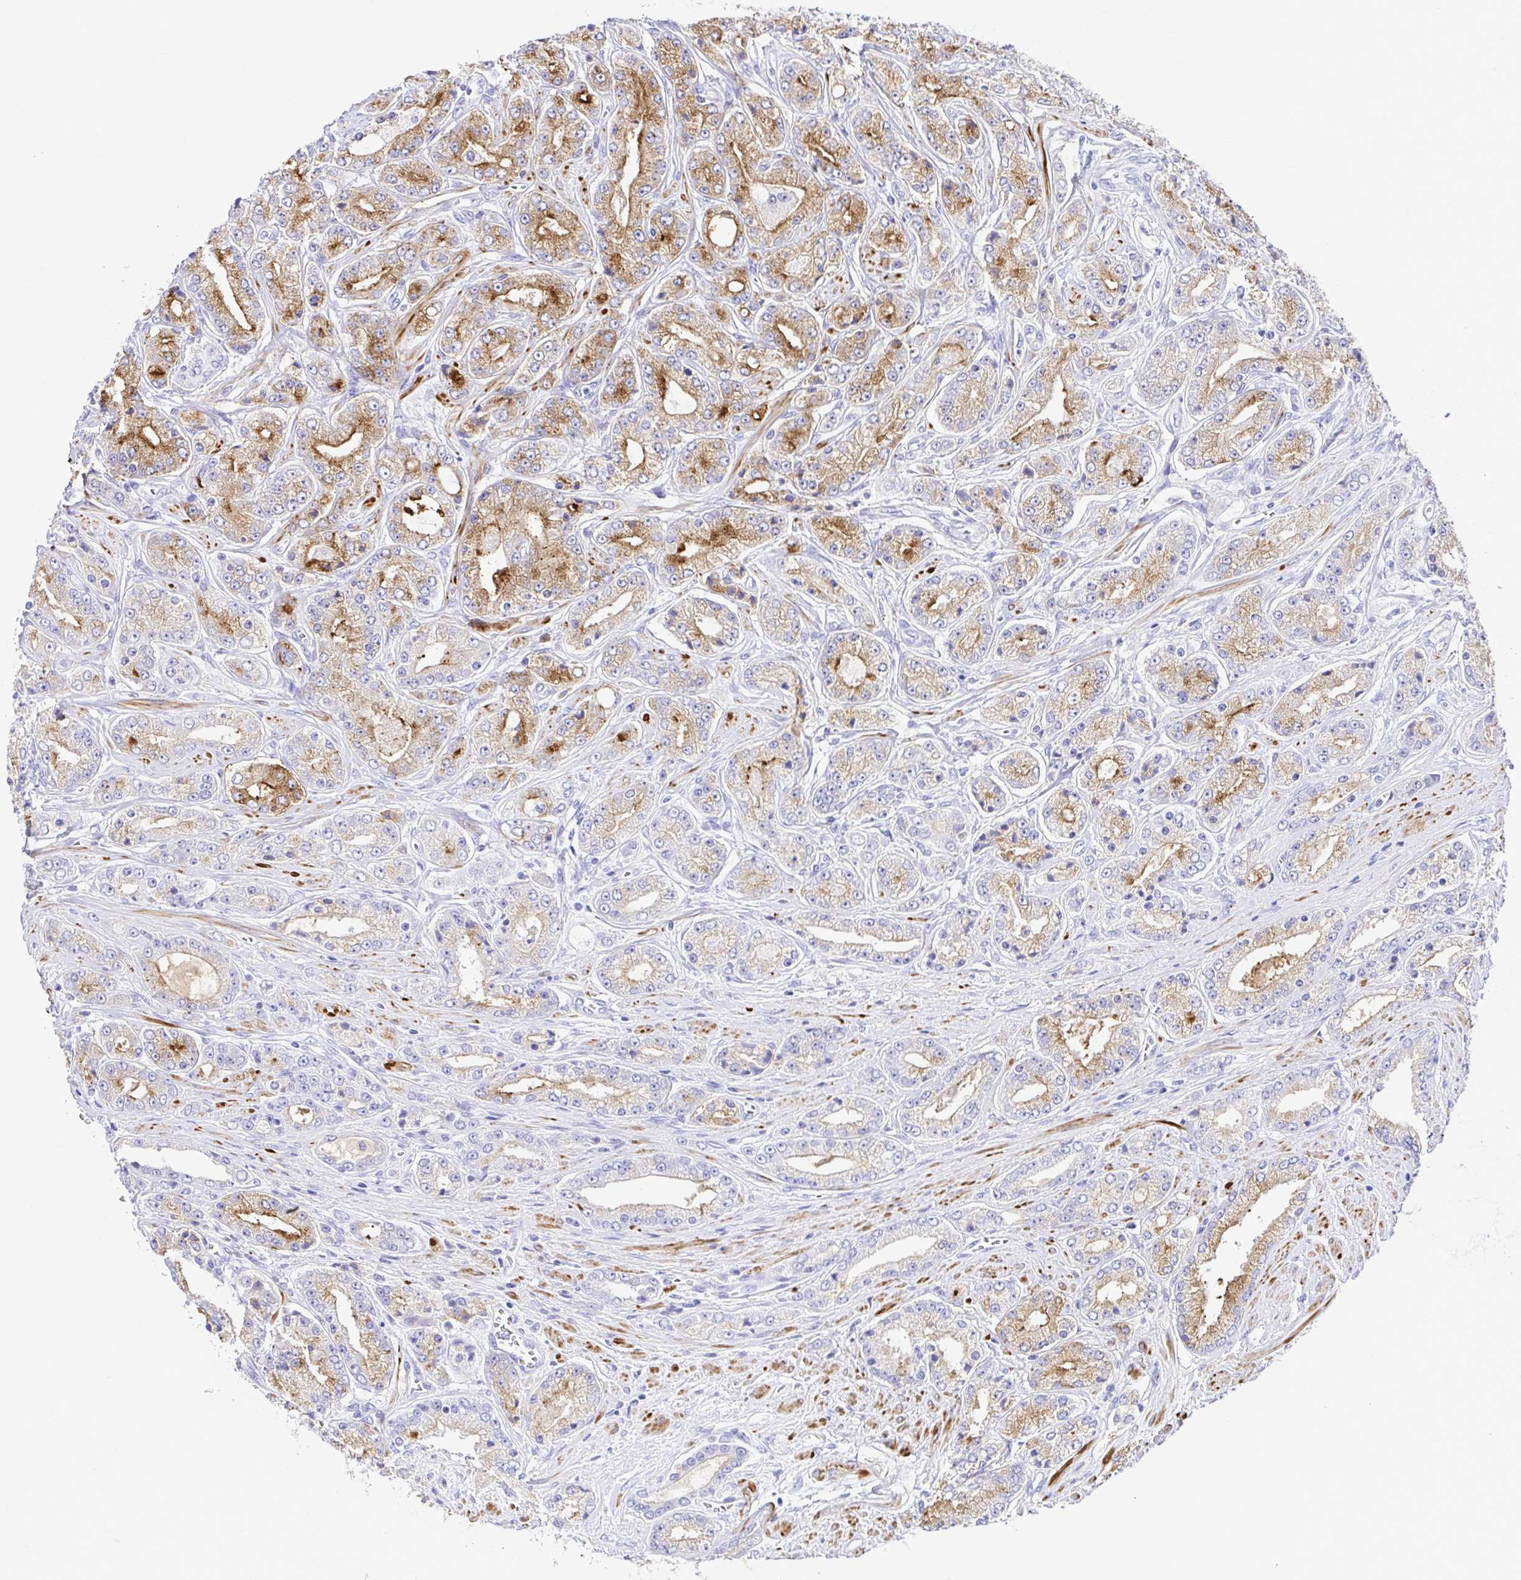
{"staining": {"intensity": "moderate", "quantity": ">75%", "location": "cytoplasmic/membranous"}, "tissue": "prostate cancer", "cell_type": "Tumor cells", "image_type": "cancer", "snomed": [{"axis": "morphology", "description": "Adenocarcinoma, High grade"}, {"axis": "topography", "description": "Prostate"}], "caption": "Immunohistochemical staining of high-grade adenocarcinoma (prostate) reveals medium levels of moderate cytoplasmic/membranous protein expression in about >75% of tumor cells.", "gene": "BACE2", "patient": {"sex": "male", "age": 66}}